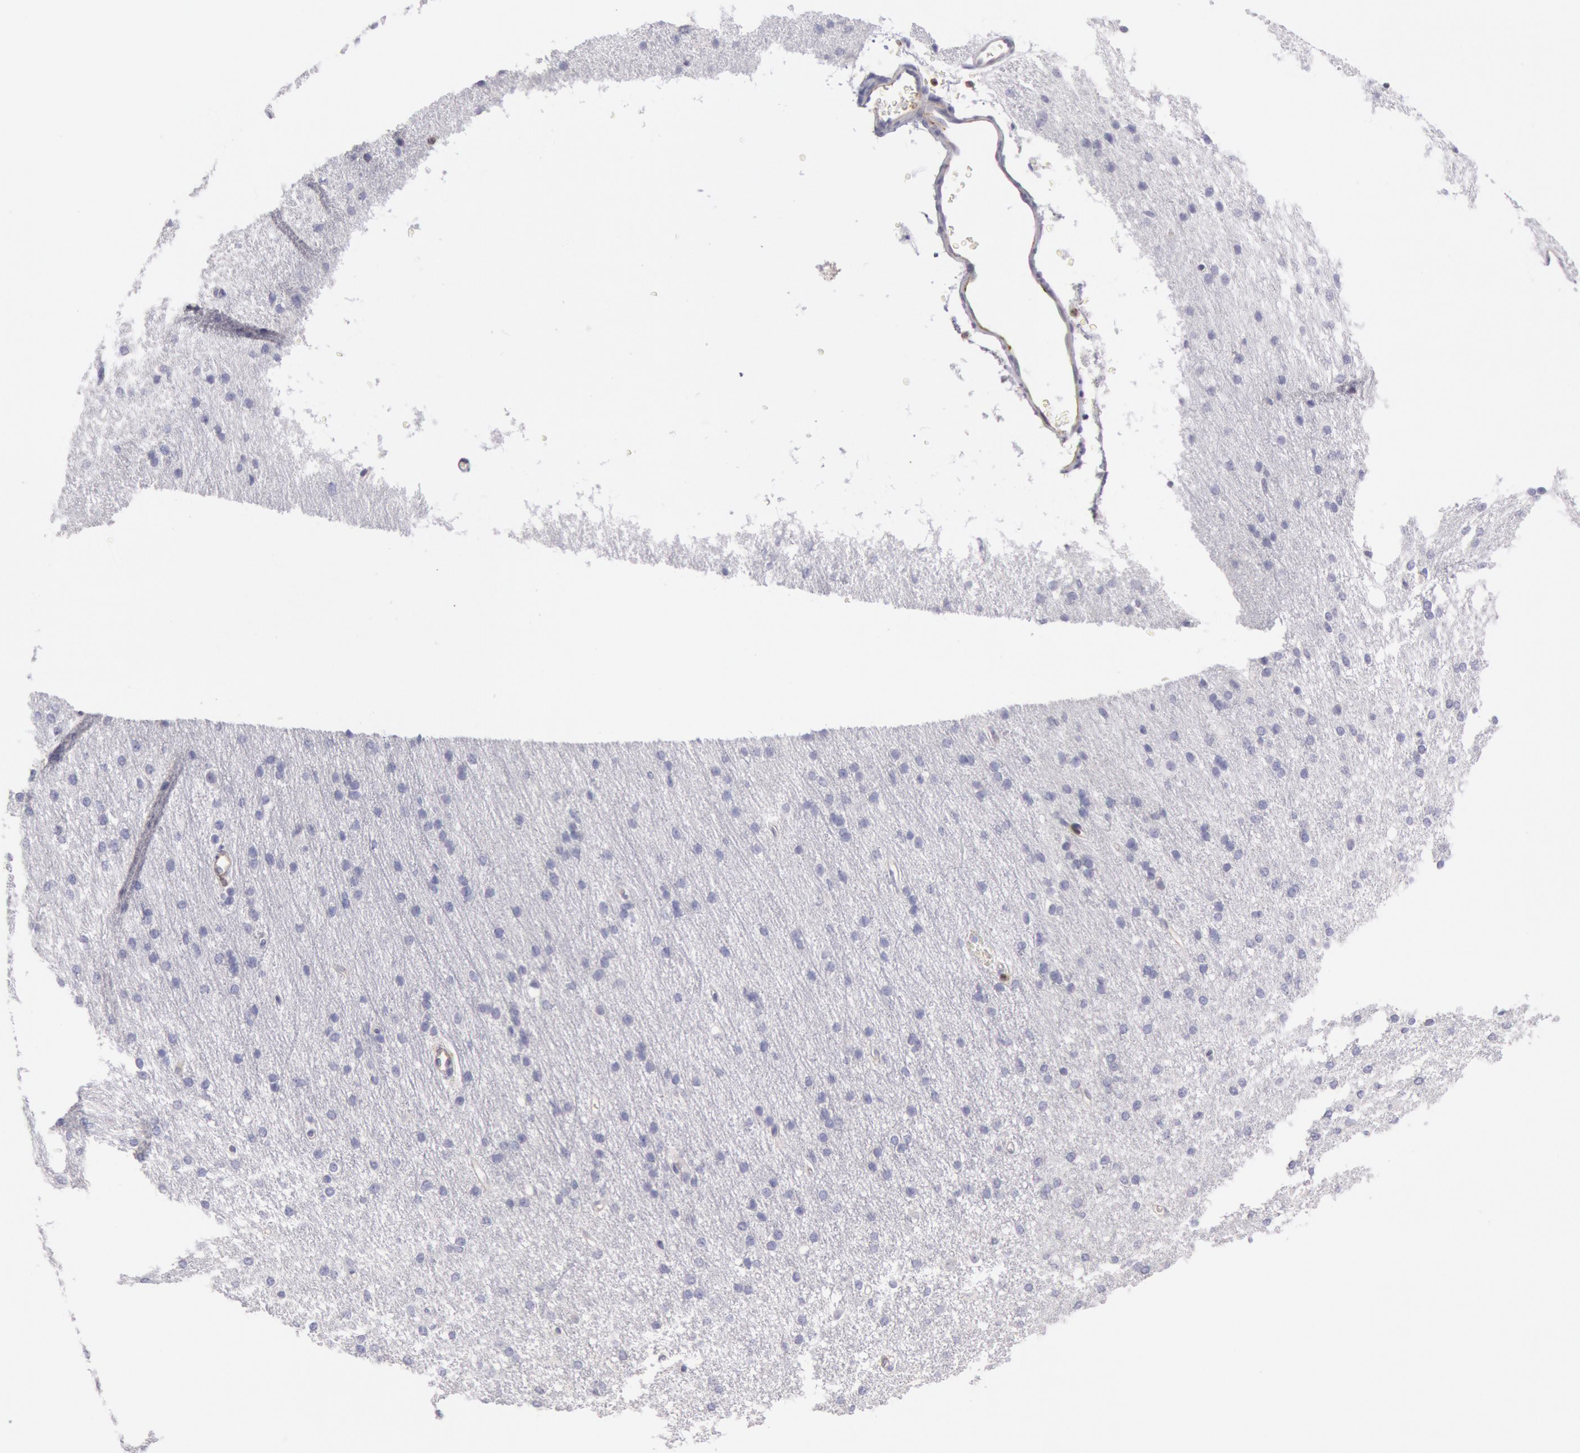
{"staining": {"intensity": "weak", "quantity": "25%-75%", "location": "cytoplasmic/membranous"}, "tissue": "cerebral cortex", "cell_type": "Endothelial cells", "image_type": "normal", "snomed": [{"axis": "morphology", "description": "Normal tissue, NOS"}, {"axis": "morphology", "description": "Inflammation, NOS"}, {"axis": "topography", "description": "Cerebral cortex"}], "caption": "Immunohistochemistry micrograph of benign cerebral cortex: cerebral cortex stained using immunohistochemistry demonstrates low levels of weak protein expression localized specifically in the cytoplasmic/membranous of endothelial cells, appearing as a cytoplasmic/membranous brown color.", "gene": "RAB27A", "patient": {"sex": "male", "age": 6}}